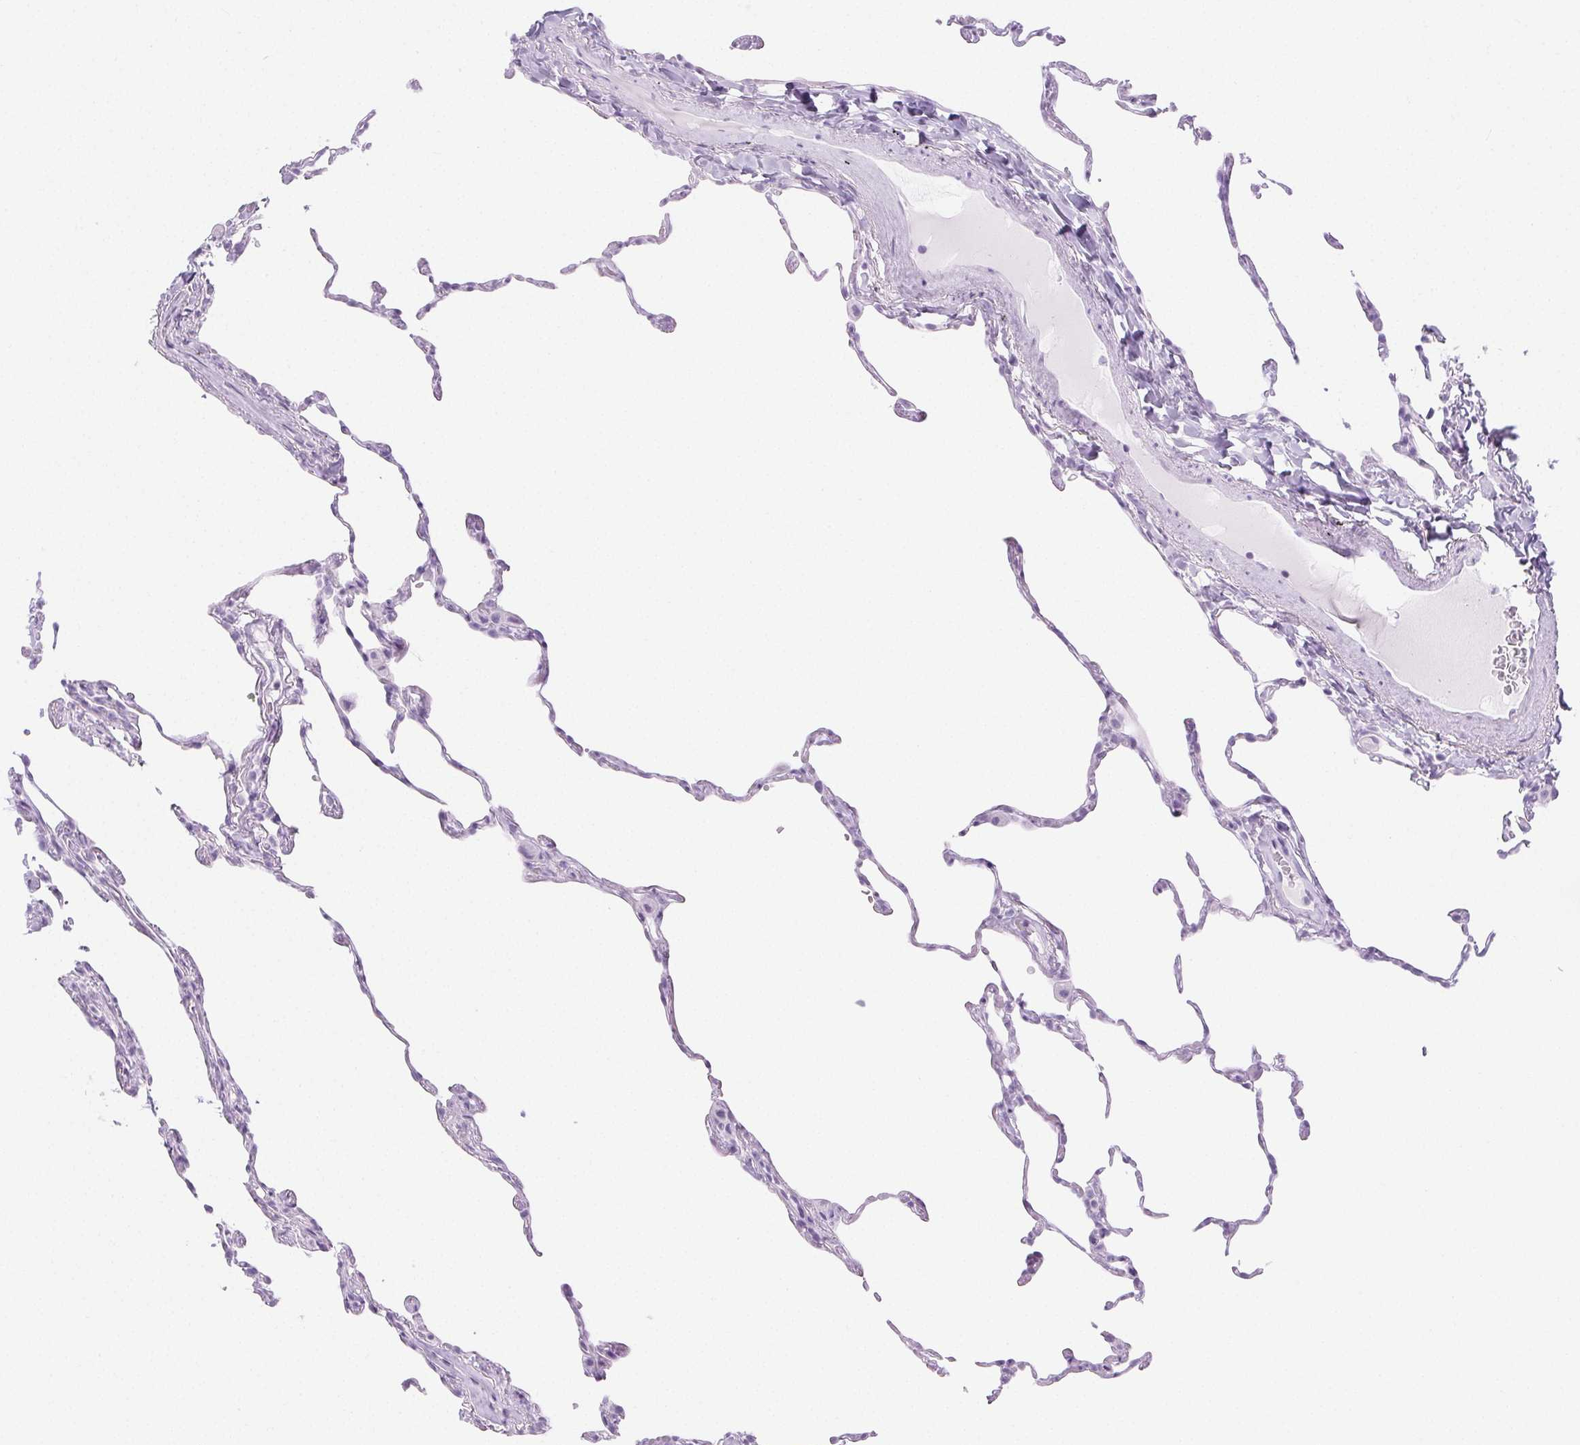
{"staining": {"intensity": "negative", "quantity": "none", "location": "none"}, "tissue": "lung", "cell_type": "Alveolar cells", "image_type": "normal", "snomed": [{"axis": "morphology", "description": "Normal tissue, NOS"}, {"axis": "topography", "description": "Lung"}], "caption": "Immunohistochemistry of normal lung shows no positivity in alveolar cells. The staining is performed using DAB (3,3'-diaminobenzidine) brown chromogen with nuclei counter-stained in using hematoxylin.", "gene": "PI3", "patient": {"sex": "female", "age": 57}}